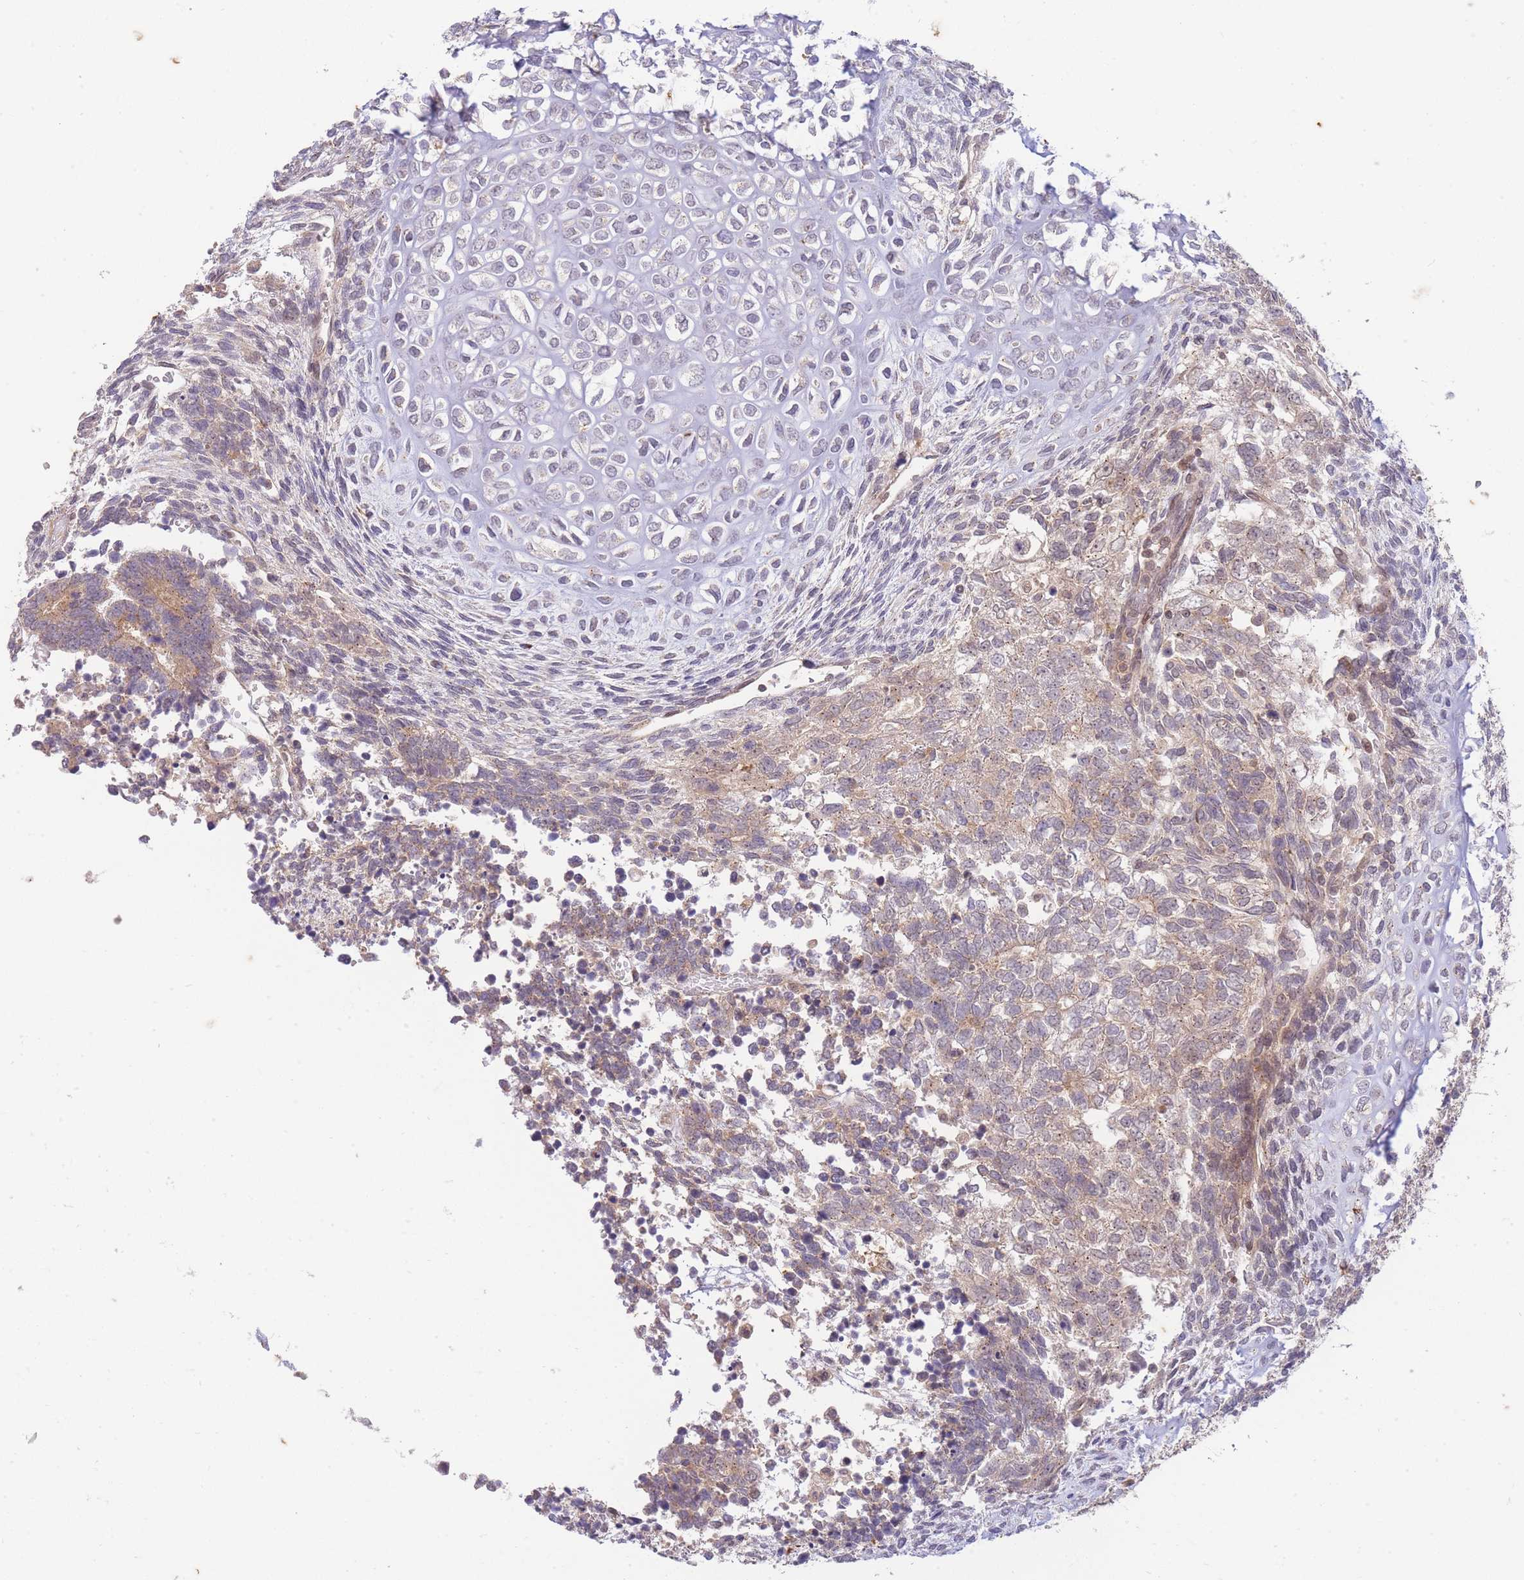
{"staining": {"intensity": "weak", "quantity": "25%-75%", "location": "cytoplasmic/membranous"}, "tissue": "testis cancer", "cell_type": "Tumor cells", "image_type": "cancer", "snomed": [{"axis": "morphology", "description": "Carcinoma, Embryonal, NOS"}, {"axis": "topography", "description": "Testis"}], "caption": "IHC photomicrograph of neoplastic tissue: embryonal carcinoma (testis) stained using immunohistochemistry displays low levels of weak protein expression localized specifically in the cytoplasmic/membranous of tumor cells, appearing as a cytoplasmic/membranous brown color.", "gene": "ST8SIA4", "patient": {"sex": "male", "age": 23}}